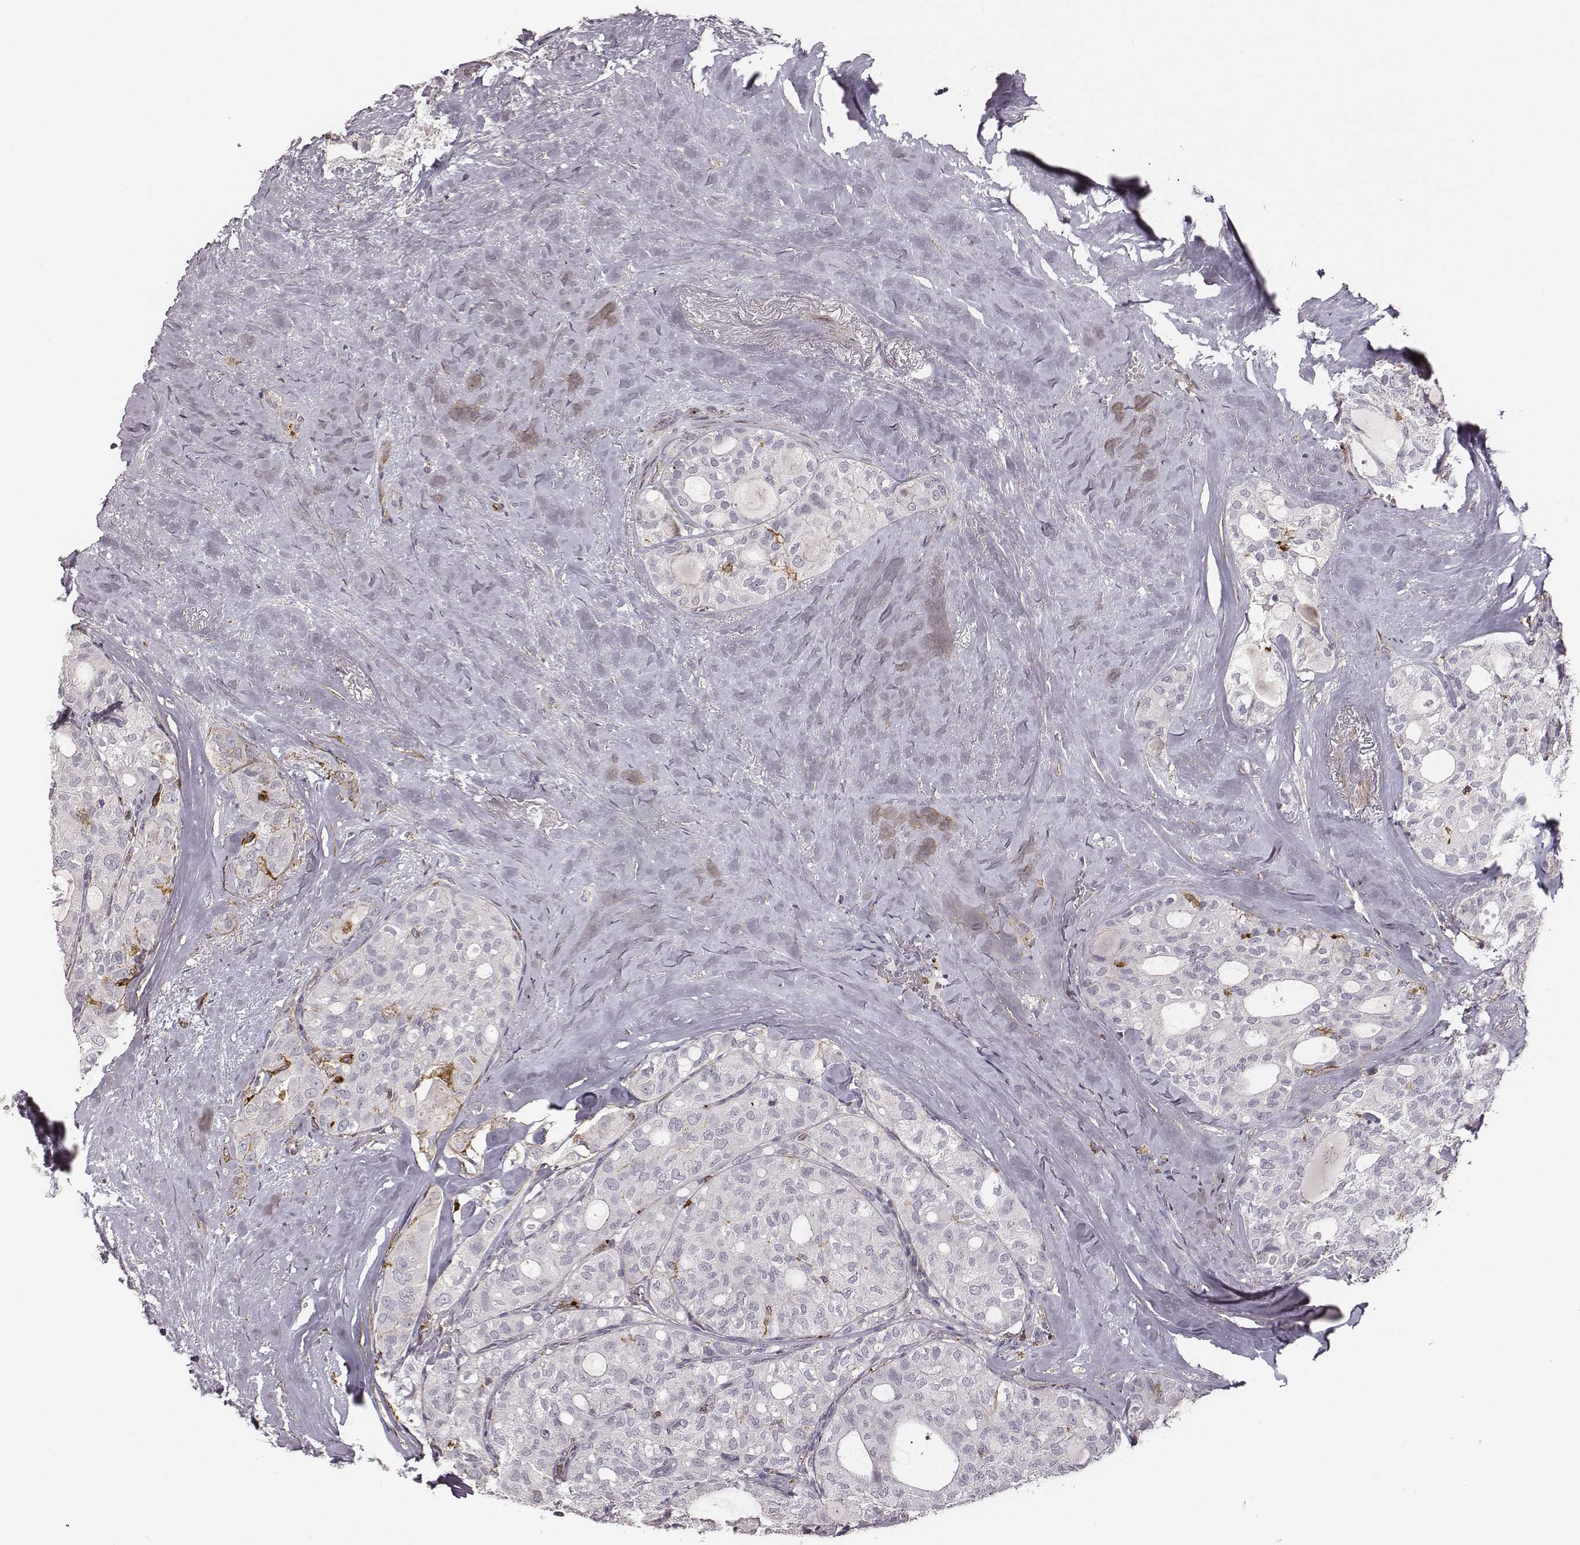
{"staining": {"intensity": "negative", "quantity": "none", "location": "none"}, "tissue": "thyroid cancer", "cell_type": "Tumor cells", "image_type": "cancer", "snomed": [{"axis": "morphology", "description": "Follicular adenoma carcinoma, NOS"}, {"axis": "topography", "description": "Thyroid gland"}], "caption": "Immunohistochemistry histopathology image of thyroid follicular adenoma carcinoma stained for a protein (brown), which displays no staining in tumor cells.", "gene": "ZYX", "patient": {"sex": "male", "age": 75}}